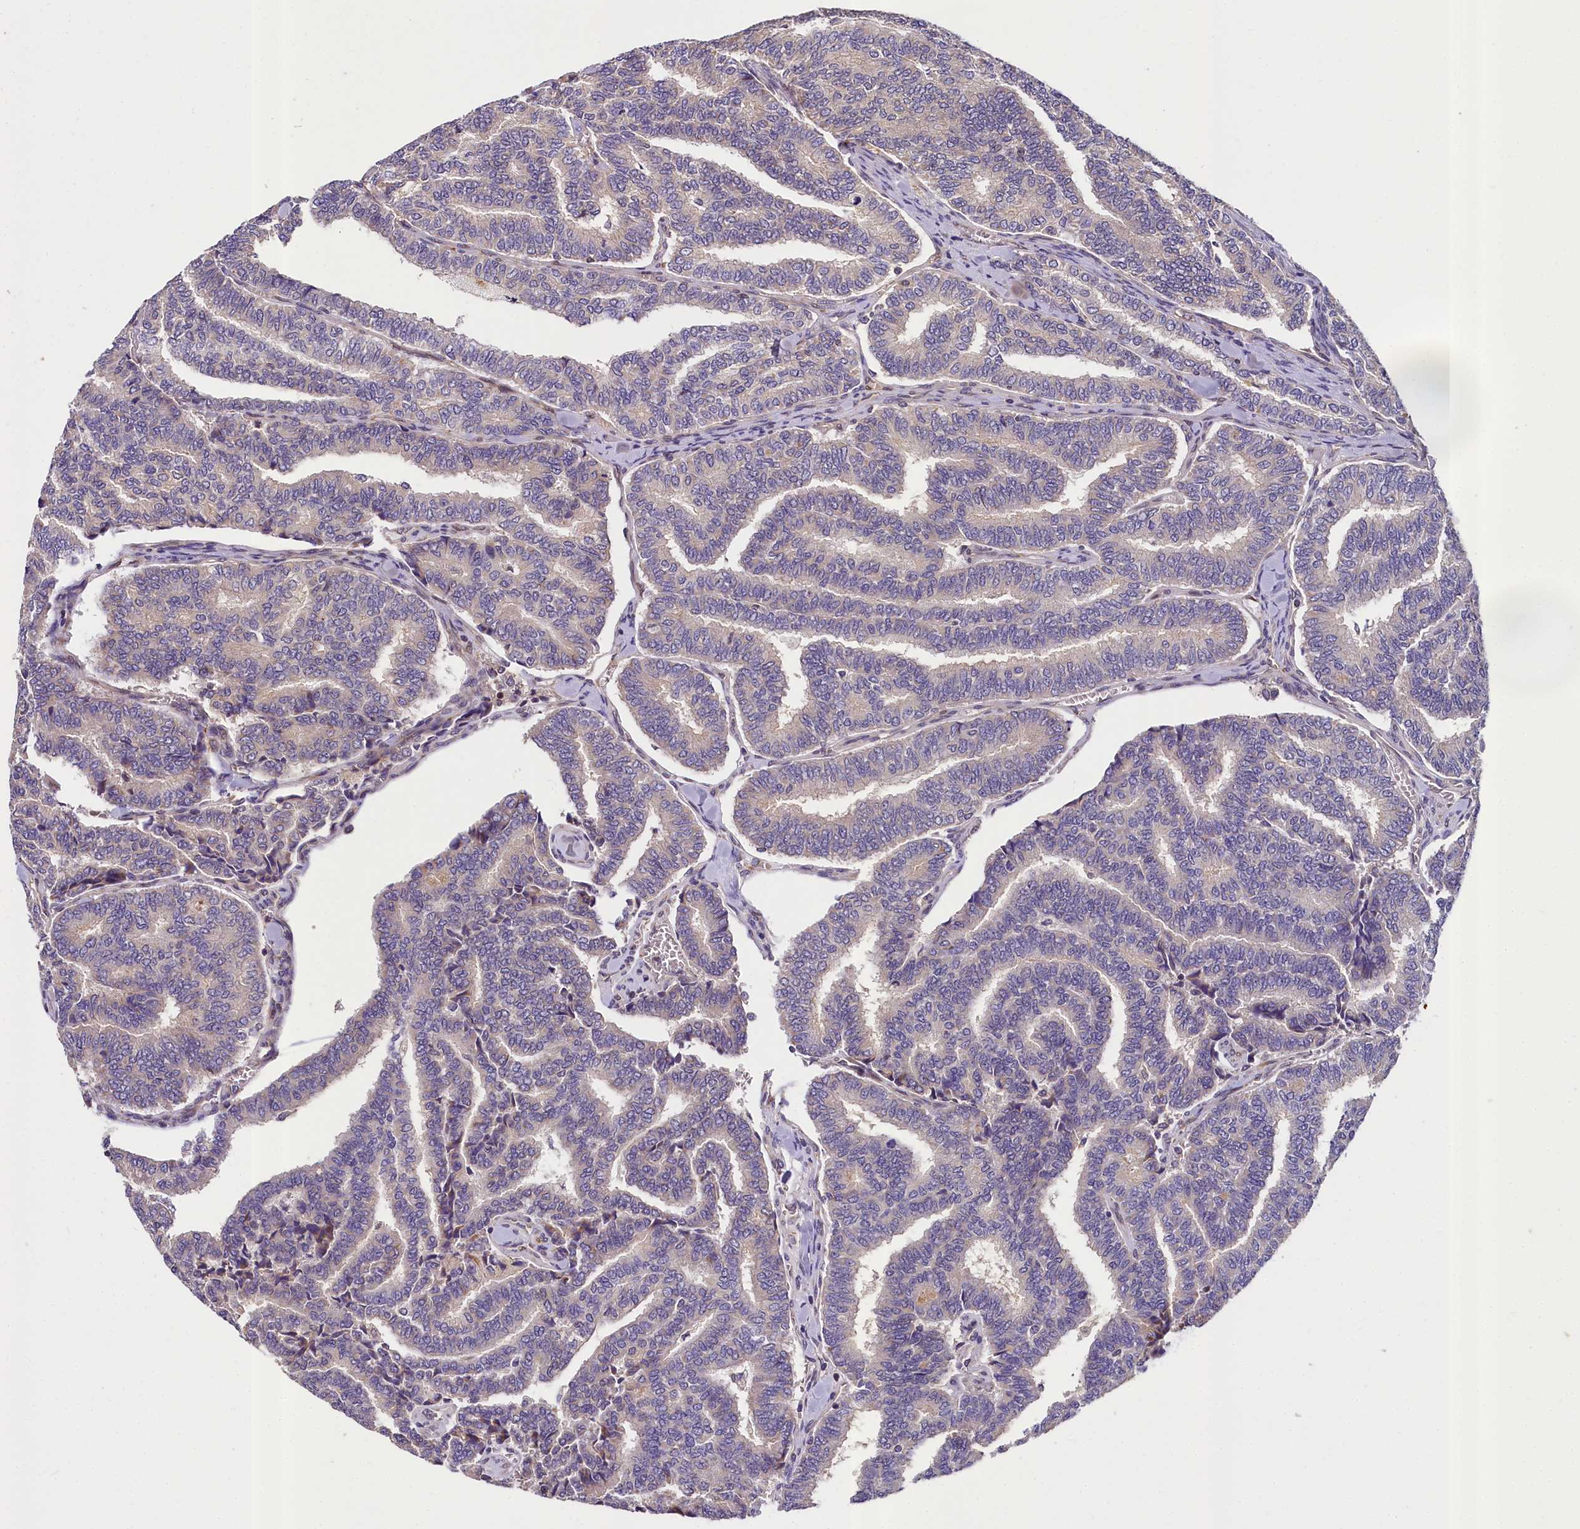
{"staining": {"intensity": "weak", "quantity": "<25%", "location": "cytoplasmic/membranous"}, "tissue": "thyroid cancer", "cell_type": "Tumor cells", "image_type": "cancer", "snomed": [{"axis": "morphology", "description": "Papillary adenocarcinoma, NOS"}, {"axis": "topography", "description": "Thyroid gland"}], "caption": "Immunohistochemistry (IHC) photomicrograph of human thyroid papillary adenocarcinoma stained for a protein (brown), which displays no expression in tumor cells.", "gene": "SUPV3L1", "patient": {"sex": "female", "age": 35}}